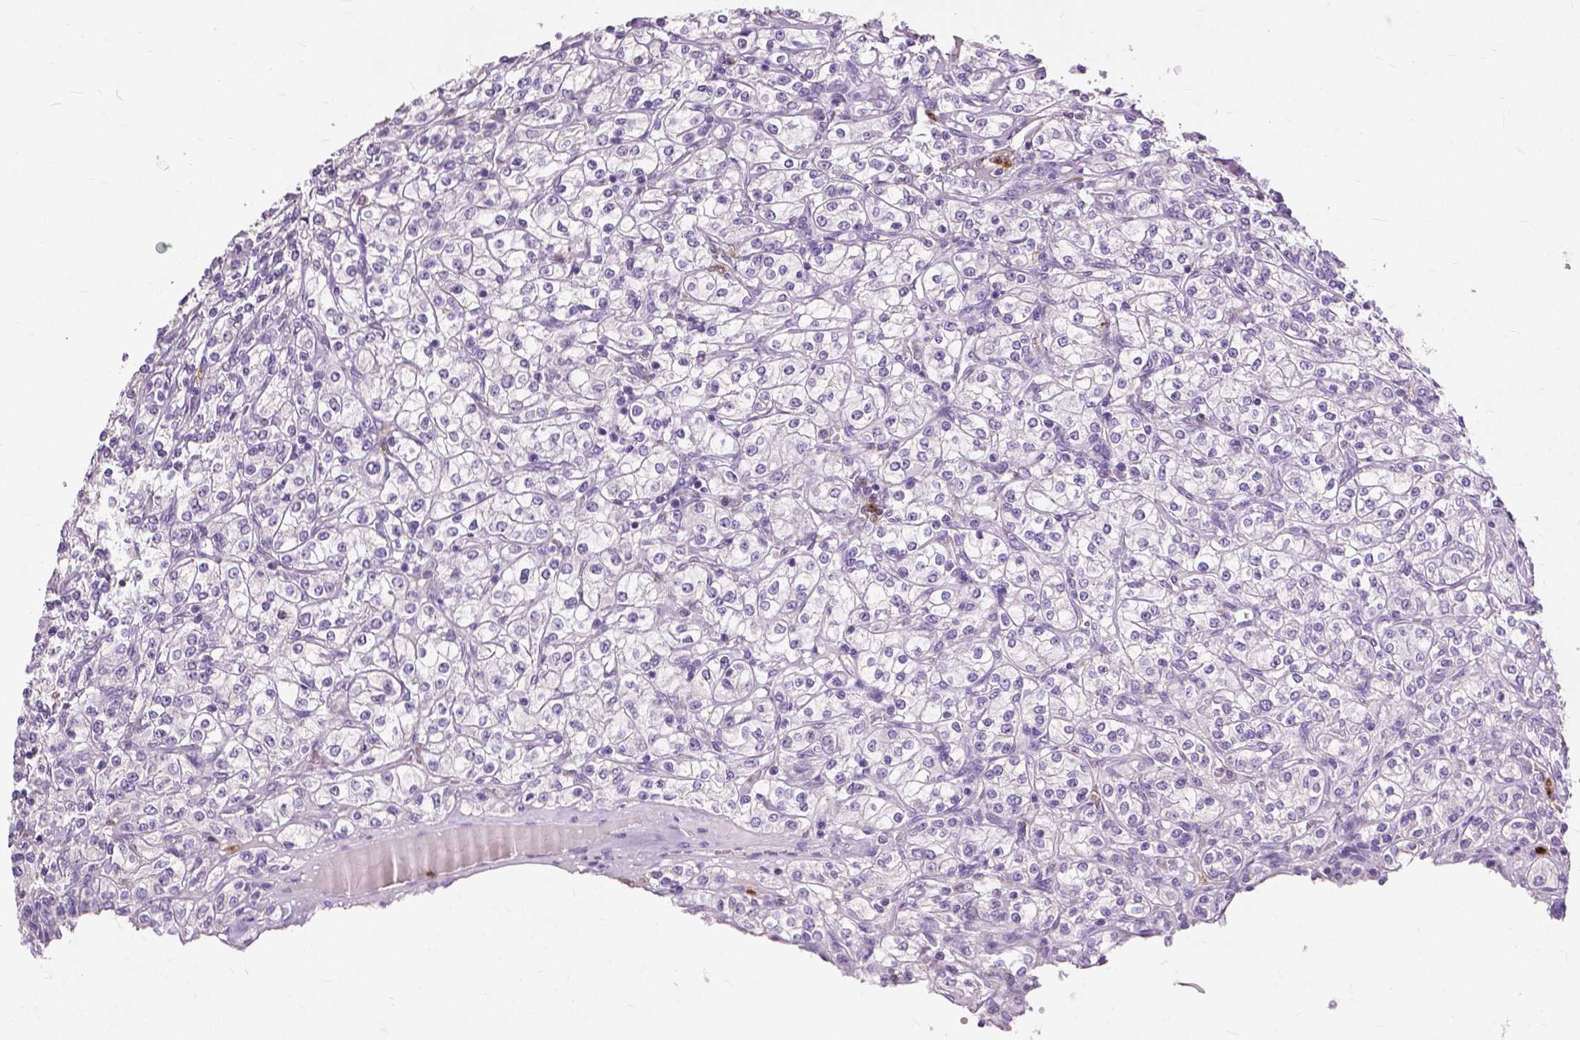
{"staining": {"intensity": "negative", "quantity": "none", "location": "none"}, "tissue": "renal cancer", "cell_type": "Tumor cells", "image_type": "cancer", "snomed": [{"axis": "morphology", "description": "Adenocarcinoma, NOS"}, {"axis": "topography", "description": "Kidney"}], "caption": "Immunohistochemical staining of human renal cancer (adenocarcinoma) demonstrates no significant expression in tumor cells. (DAB immunohistochemistry visualized using brightfield microscopy, high magnification).", "gene": "CXCR2", "patient": {"sex": "male", "age": 77}}